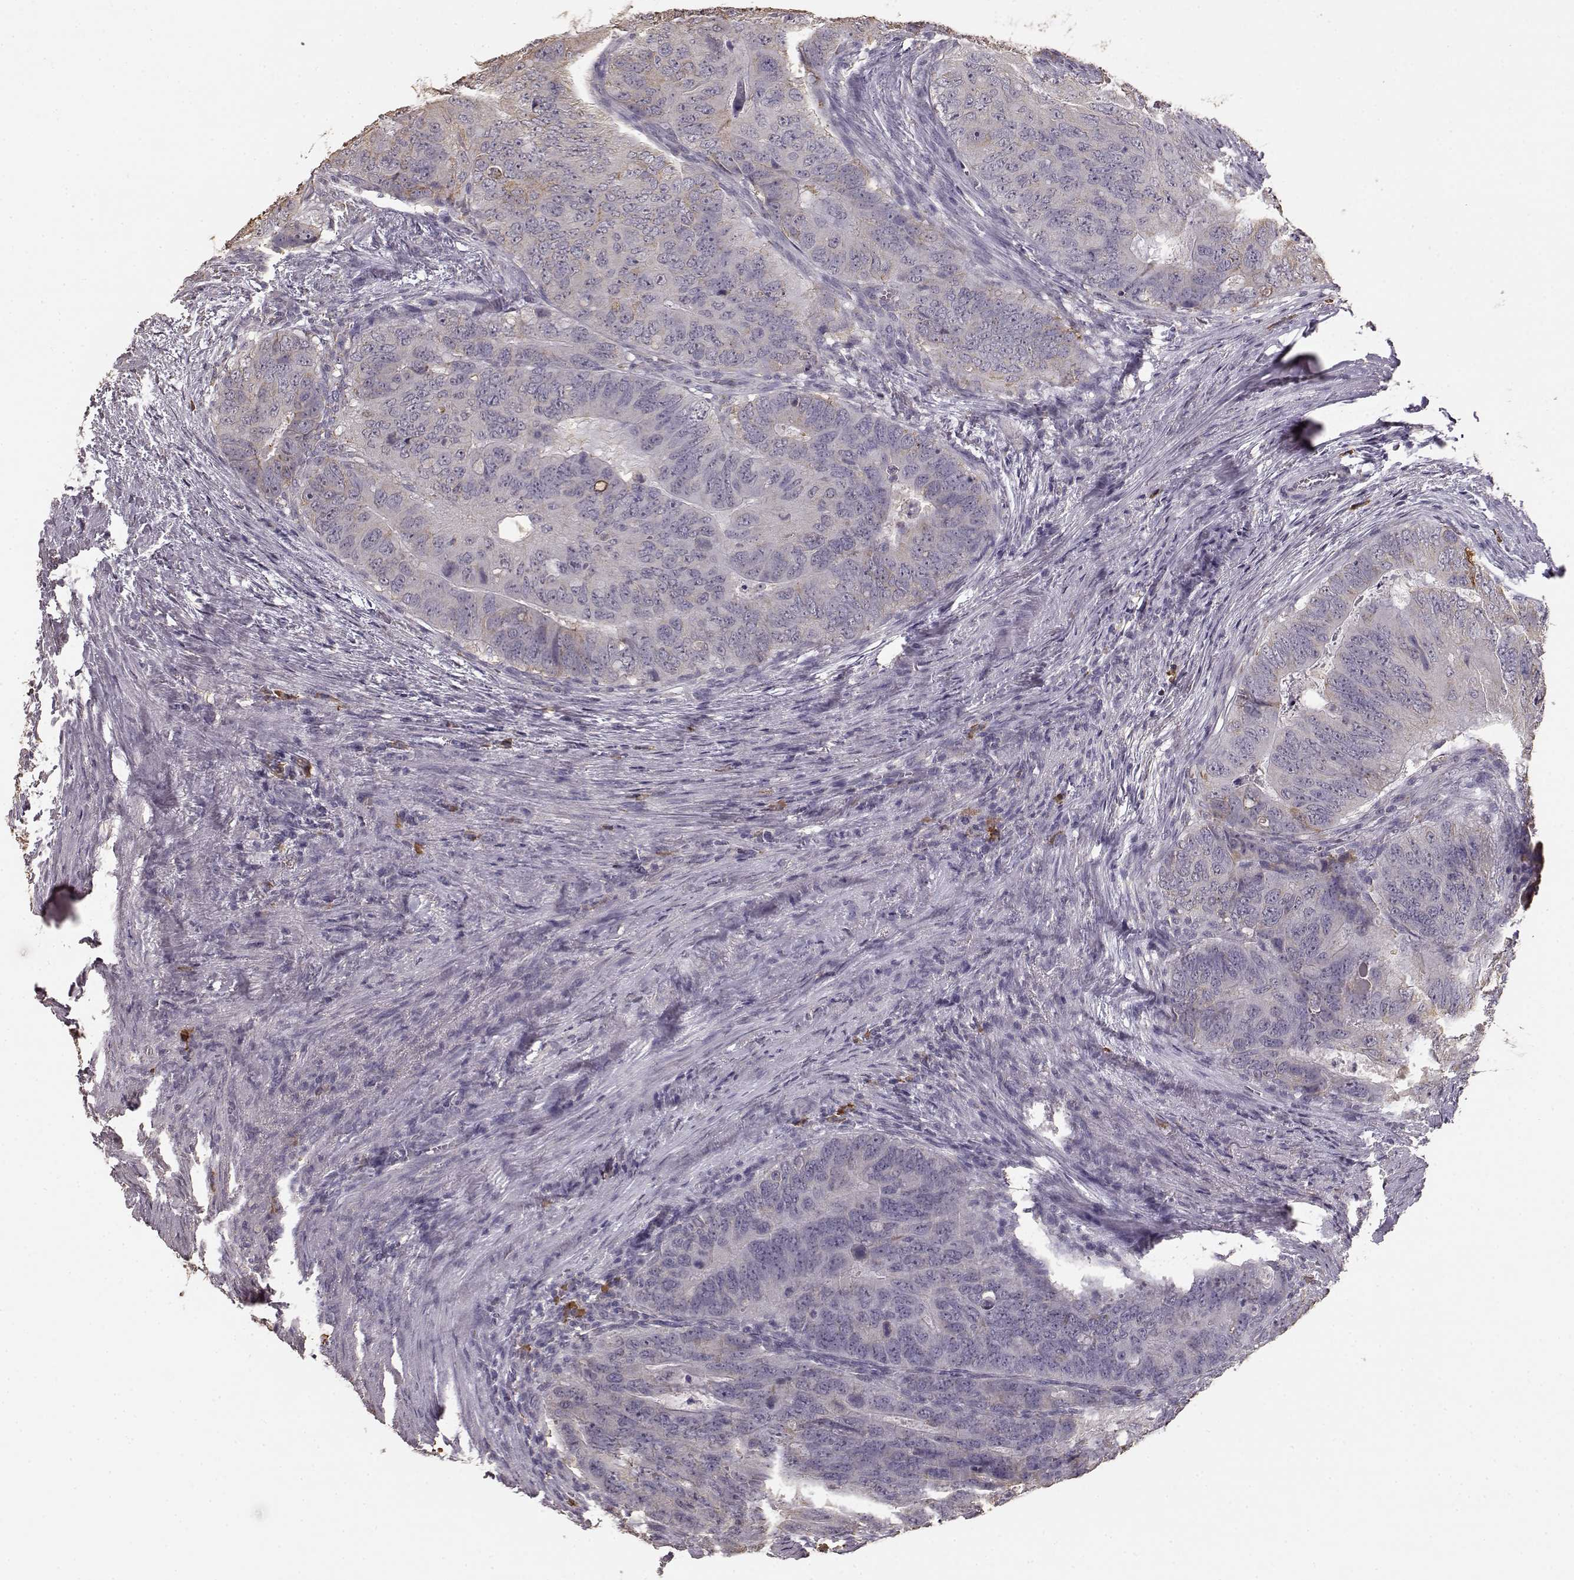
{"staining": {"intensity": "weak", "quantity": "25%-75%", "location": "cytoplasmic/membranous"}, "tissue": "colorectal cancer", "cell_type": "Tumor cells", "image_type": "cancer", "snomed": [{"axis": "morphology", "description": "Adenocarcinoma, NOS"}, {"axis": "topography", "description": "Colon"}], "caption": "Immunohistochemistry staining of colorectal cancer (adenocarcinoma), which displays low levels of weak cytoplasmic/membranous staining in about 25%-75% of tumor cells indicating weak cytoplasmic/membranous protein expression. The staining was performed using DAB (brown) for protein detection and nuclei were counterstained in hematoxylin (blue).", "gene": "GABRG3", "patient": {"sex": "male", "age": 79}}